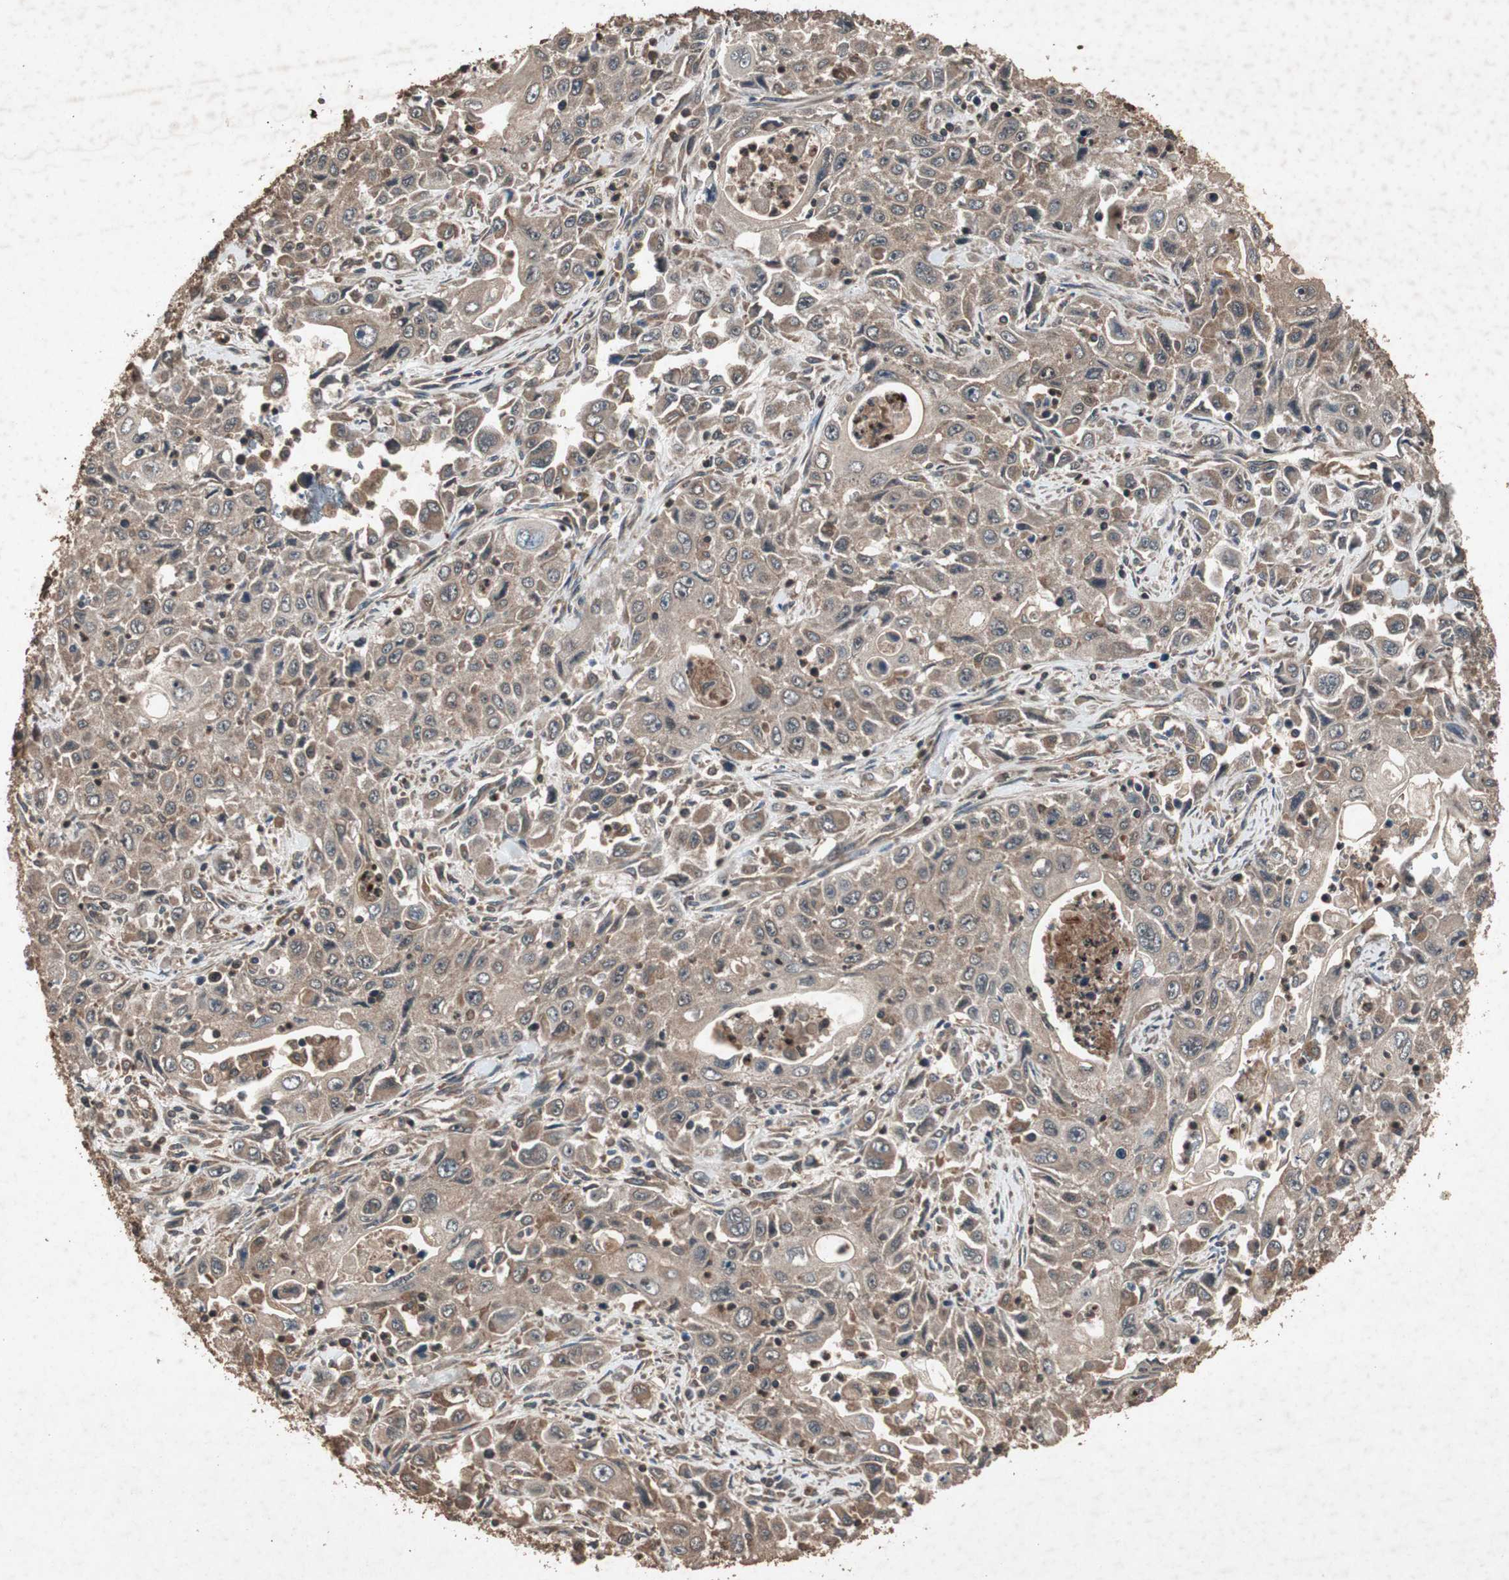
{"staining": {"intensity": "moderate", "quantity": ">75%", "location": "cytoplasmic/membranous"}, "tissue": "pancreatic cancer", "cell_type": "Tumor cells", "image_type": "cancer", "snomed": [{"axis": "morphology", "description": "Adenocarcinoma, NOS"}, {"axis": "topography", "description": "Pancreas"}], "caption": "A photomicrograph showing moderate cytoplasmic/membranous staining in approximately >75% of tumor cells in pancreatic adenocarcinoma, as visualized by brown immunohistochemical staining.", "gene": "LAMTOR5", "patient": {"sex": "male", "age": 70}}